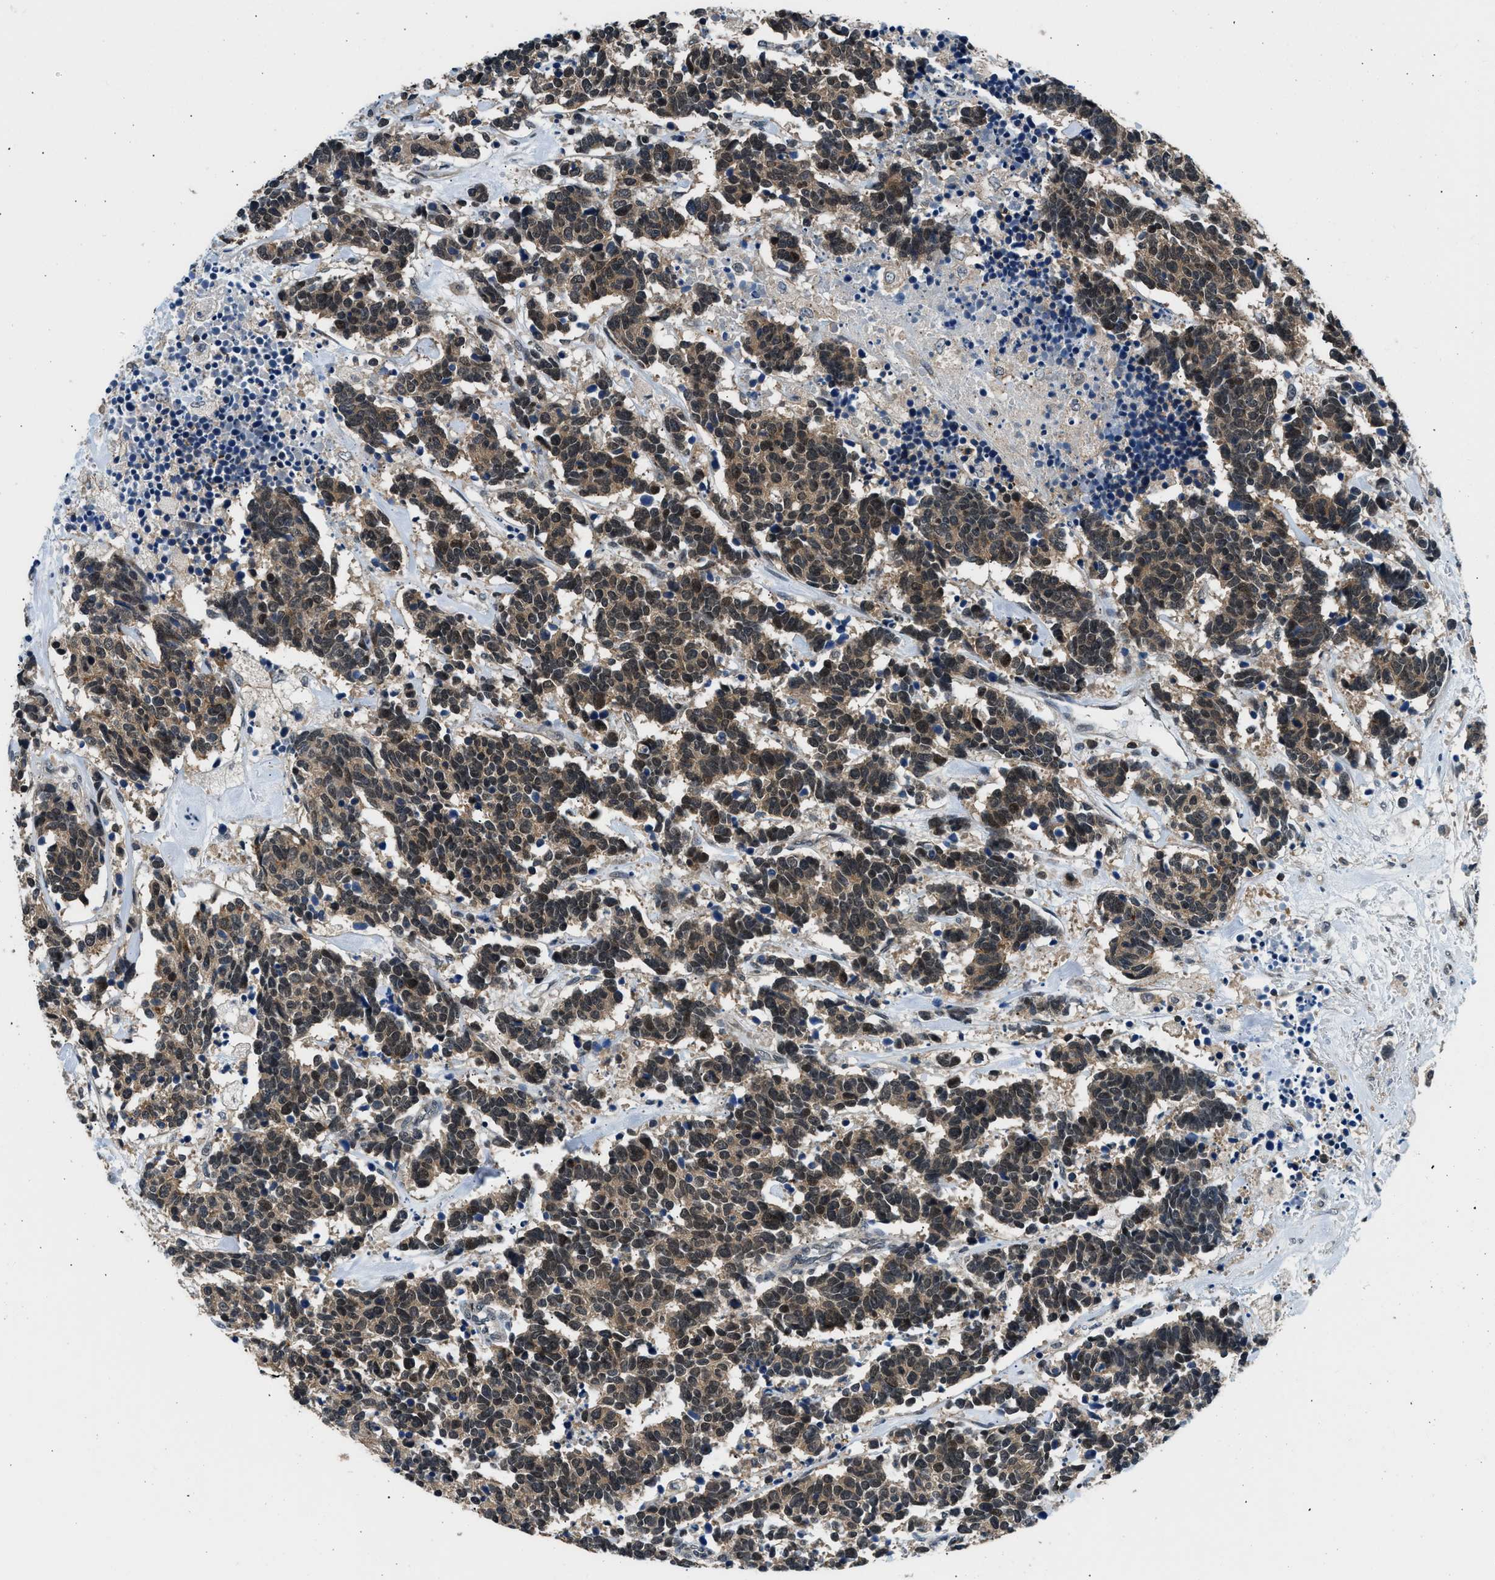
{"staining": {"intensity": "moderate", "quantity": ">75%", "location": "cytoplasmic/membranous,nuclear"}, "tissue": "carcinoid", "cell_type": "Tumor cells", "image_type": "cancer", "snomed": [{"axis": "morphology", "description": "Carcinoma, NOS"}, {"axis": "morphology", "description": "Carcinoid, malignant, NOS"}, {"axis": "topography", "description": "Urinary bladder"}], "caption": "Immunohistochemistry (IHC) (DAB (3,3'-diaminobenzidine)) staining of human carcinoid (malignant) reveals moderate cytoplasmic/membranous and nuclear protein staining in approximately >75% of tumor cells. (DAB = brown stain, brightfield microscopy at high magnification).", "gene": "MTMR1", "patient": {"sex": "male", "age": 57}}